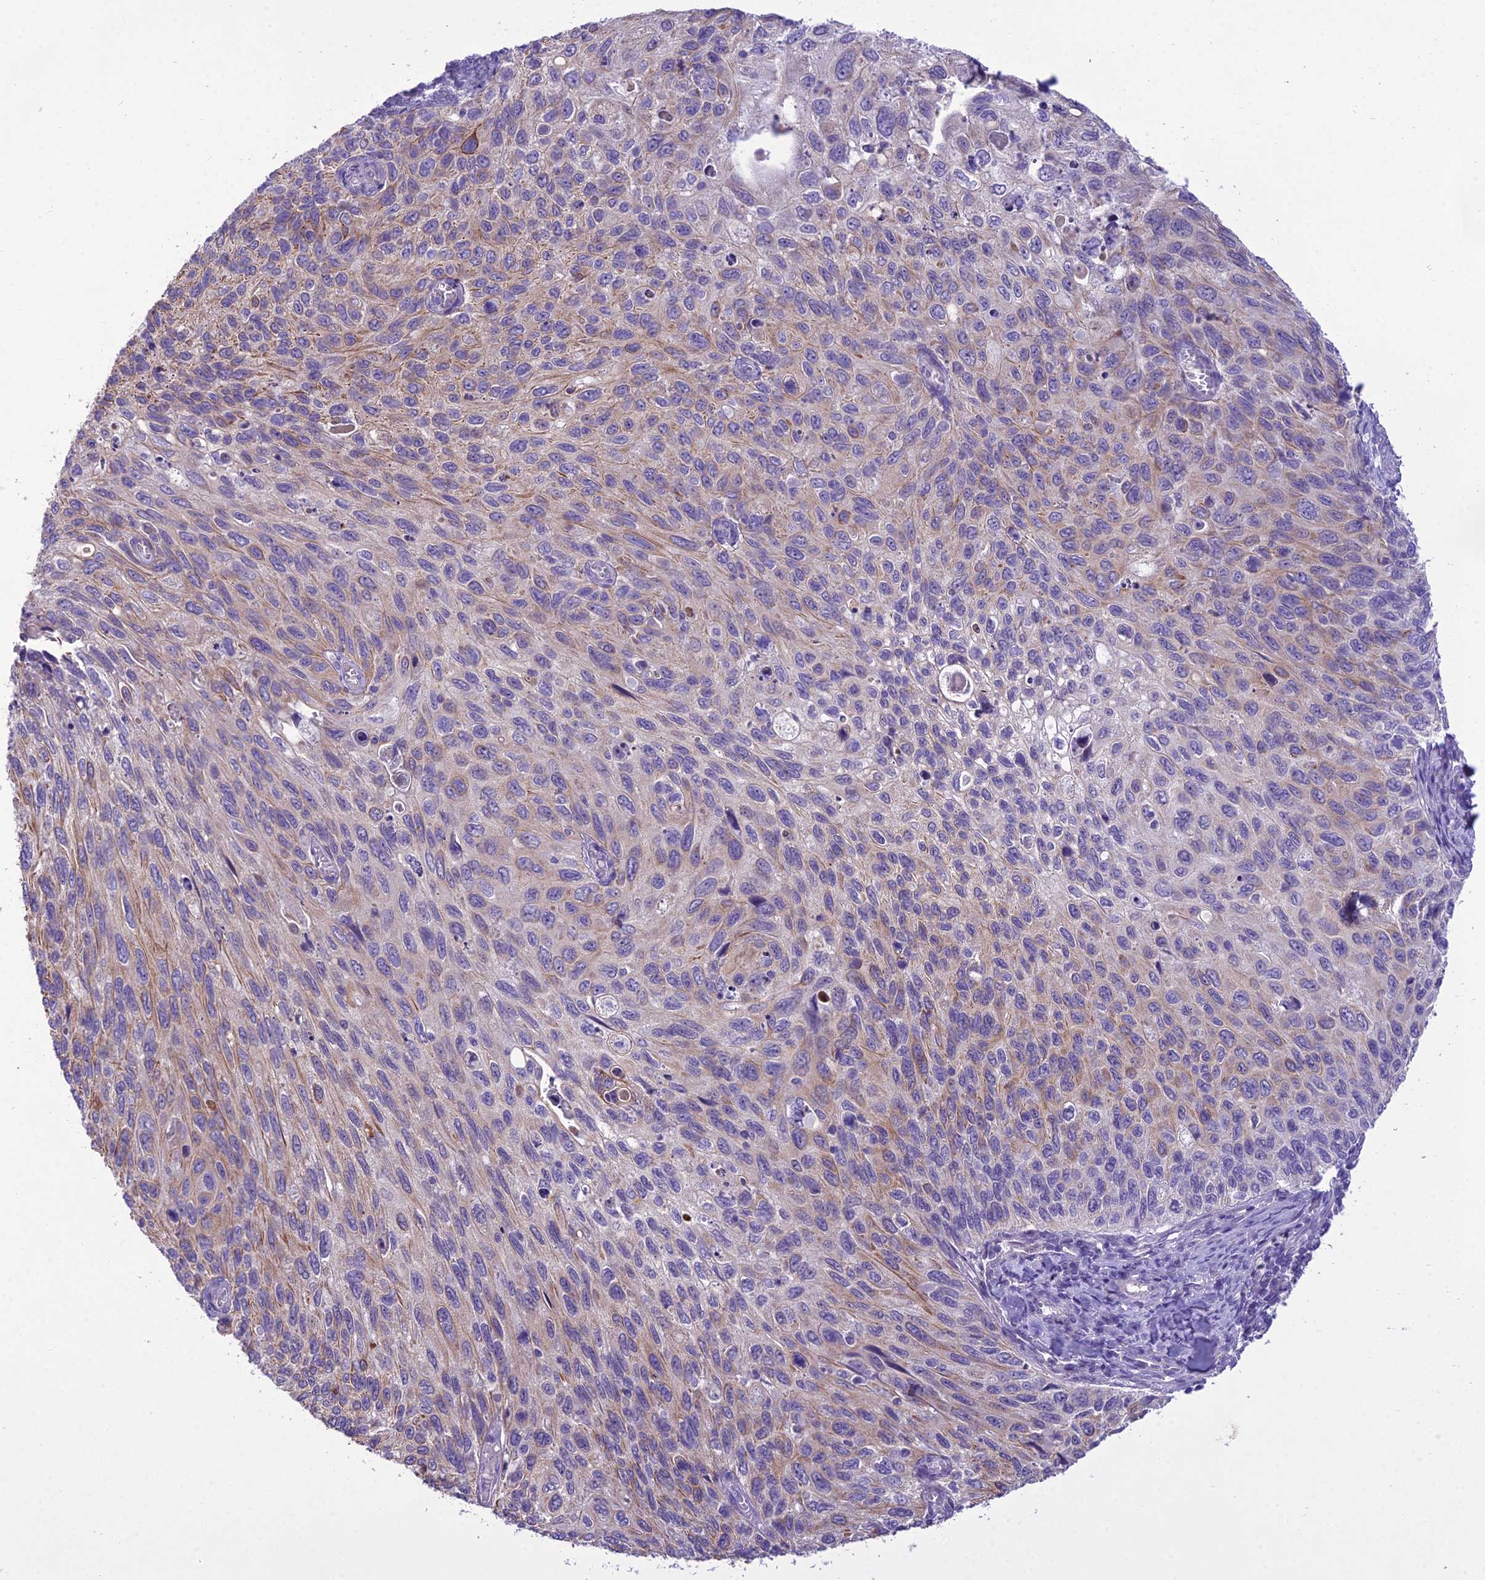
{"staining": {"intensity": "moderate", "quantity": "<25%", "location": "cytoplasmic/membranous"}, "tissue": "cervical cancer", "cell_type": "Tumor cells", "image_type": "cancer", "snomed": [{"axis": "morphology", "description": "Squamous cell carcinoma, NOS"}, {"axis": "topography", "description": "Cervix"}], "caption": "There is low levels of moderate cytoplasmic/membranous staining in tumor cells of cervical cancer, as demonstrated by immunohistochemical staining (brown color).", "gene": "SCRT1", "patient": {"sex": "female", "age": 70}}